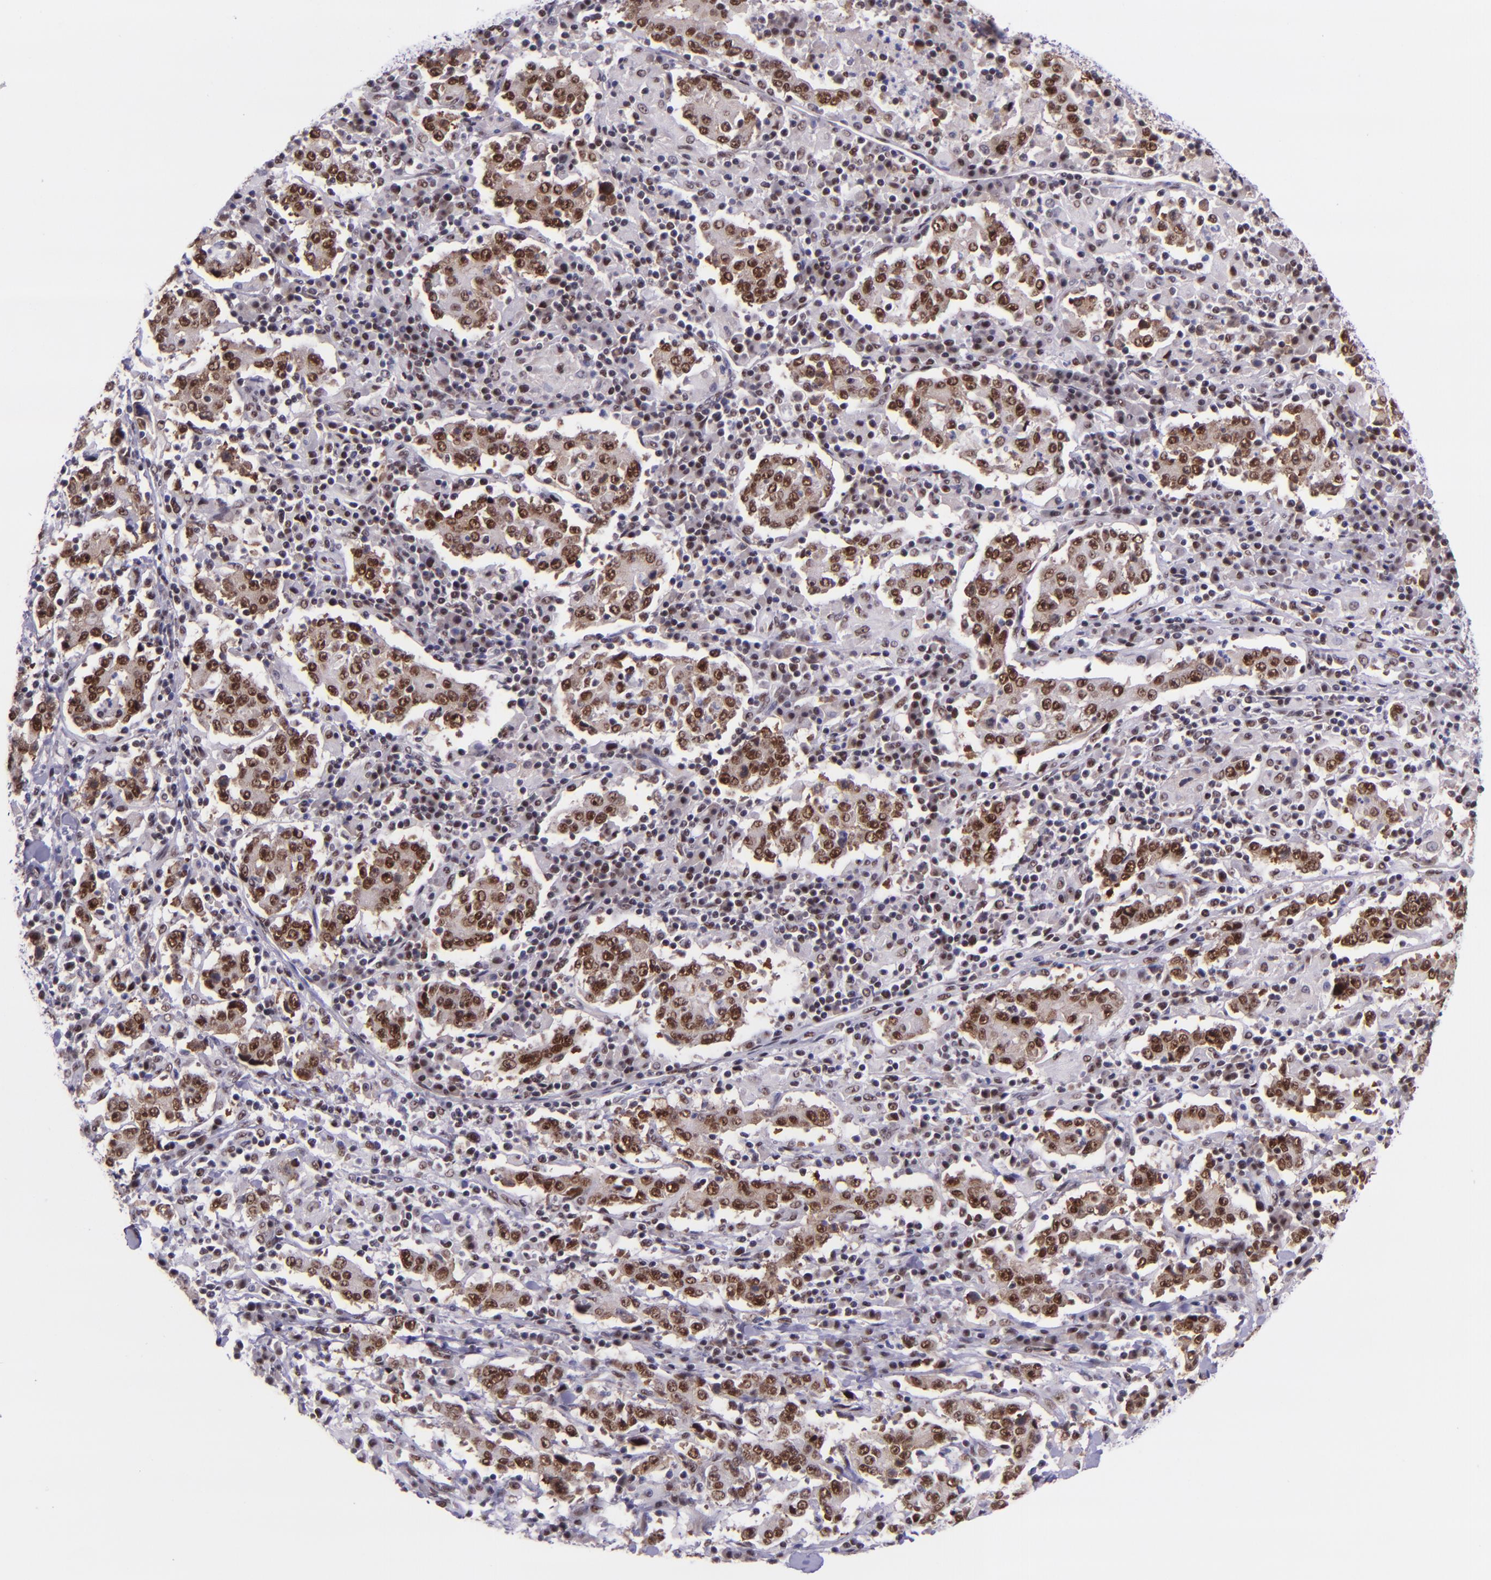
{"staining": {"intensity": "moderate", "quantity": ">75%", "location": "nuclear"}, "tissue": "stomach cancer", "cell_type": "Tumor cells", "image_type": "cancer", "snomed": [{"axis": "morphology", "description": "Normal tissue, NOS"}, {"axis": "morphology", "description": "Adenocarcinoma, NOS"}, {"axis": "topography", "description": "Stomach, upper"}, {"axis": "topography", "description": "Stomach"}], "caption": "High-magnification brightfield microscopy of stomach cancer stained with DAB (brown) and counterstained with hematoxylin (blue). tumor cells exhibit moderate nuclear positivity is present in about>75% of cells.", "gene": "GPKOW", "patient": {"sex": "male", "age": 59}}